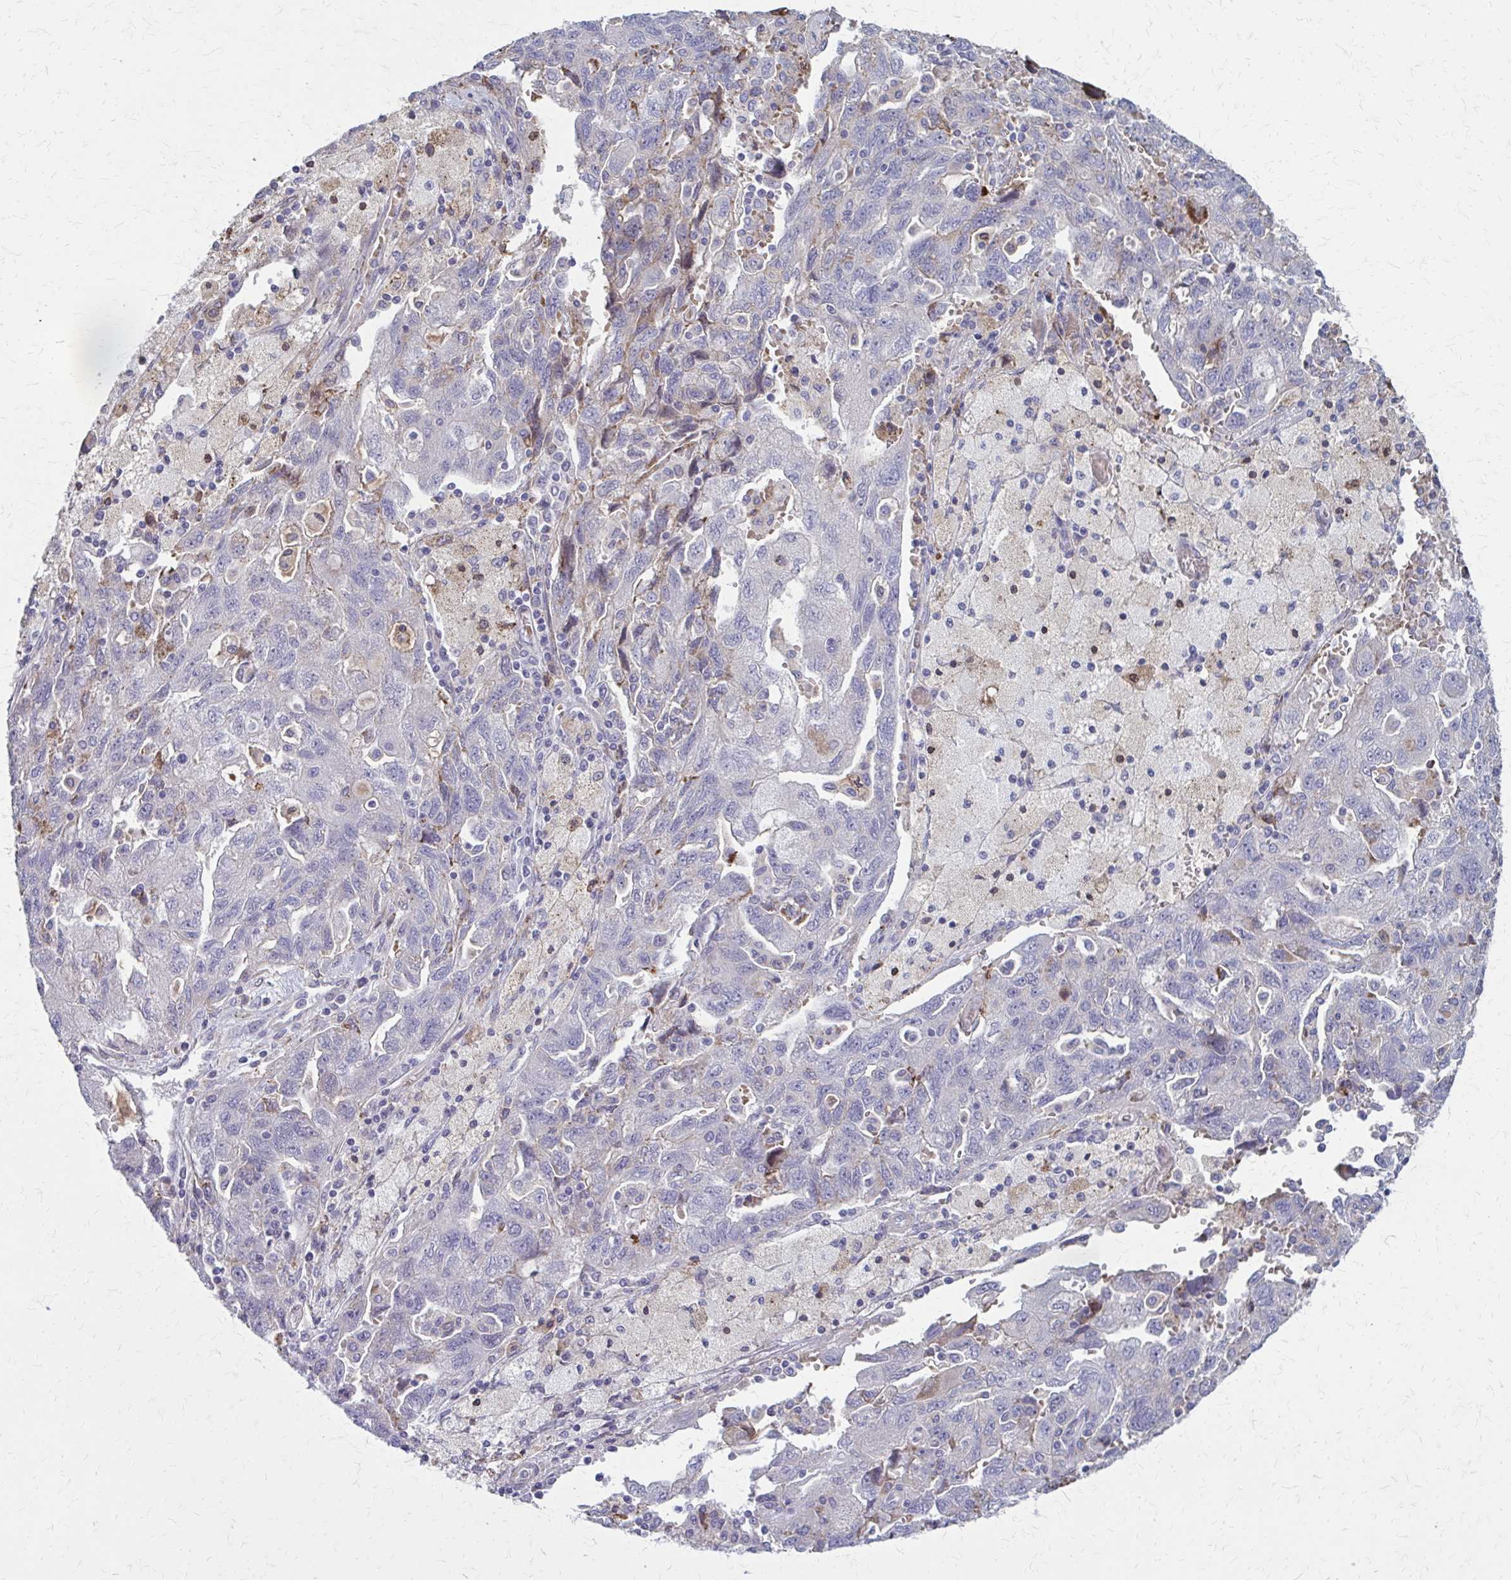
{"staining": {"intensity": "negative", "quantity": "none", "location": "none"}, "tissue": "ovarian cancer", "cell_type": "Tumor cells", "image_type": "cancer", "snomed": [{"axis": "morphology", "description": "Carcinoma, NOS"}, {"axis": "morphology", "description": "Cystadenocarcinoma, serous, NOS"}, {"axis": "topography", "description": "Ovary"}], "caption": "DAB (3,3'-diaminobenzidine) immunohistochemical staining of ovarian cancer demonstrates no significant expression in tumor cells. (DAB immunohistochemistry, high magnification).", "gene": "MMP14", "patient": {"sex": "female", "age": 69}}